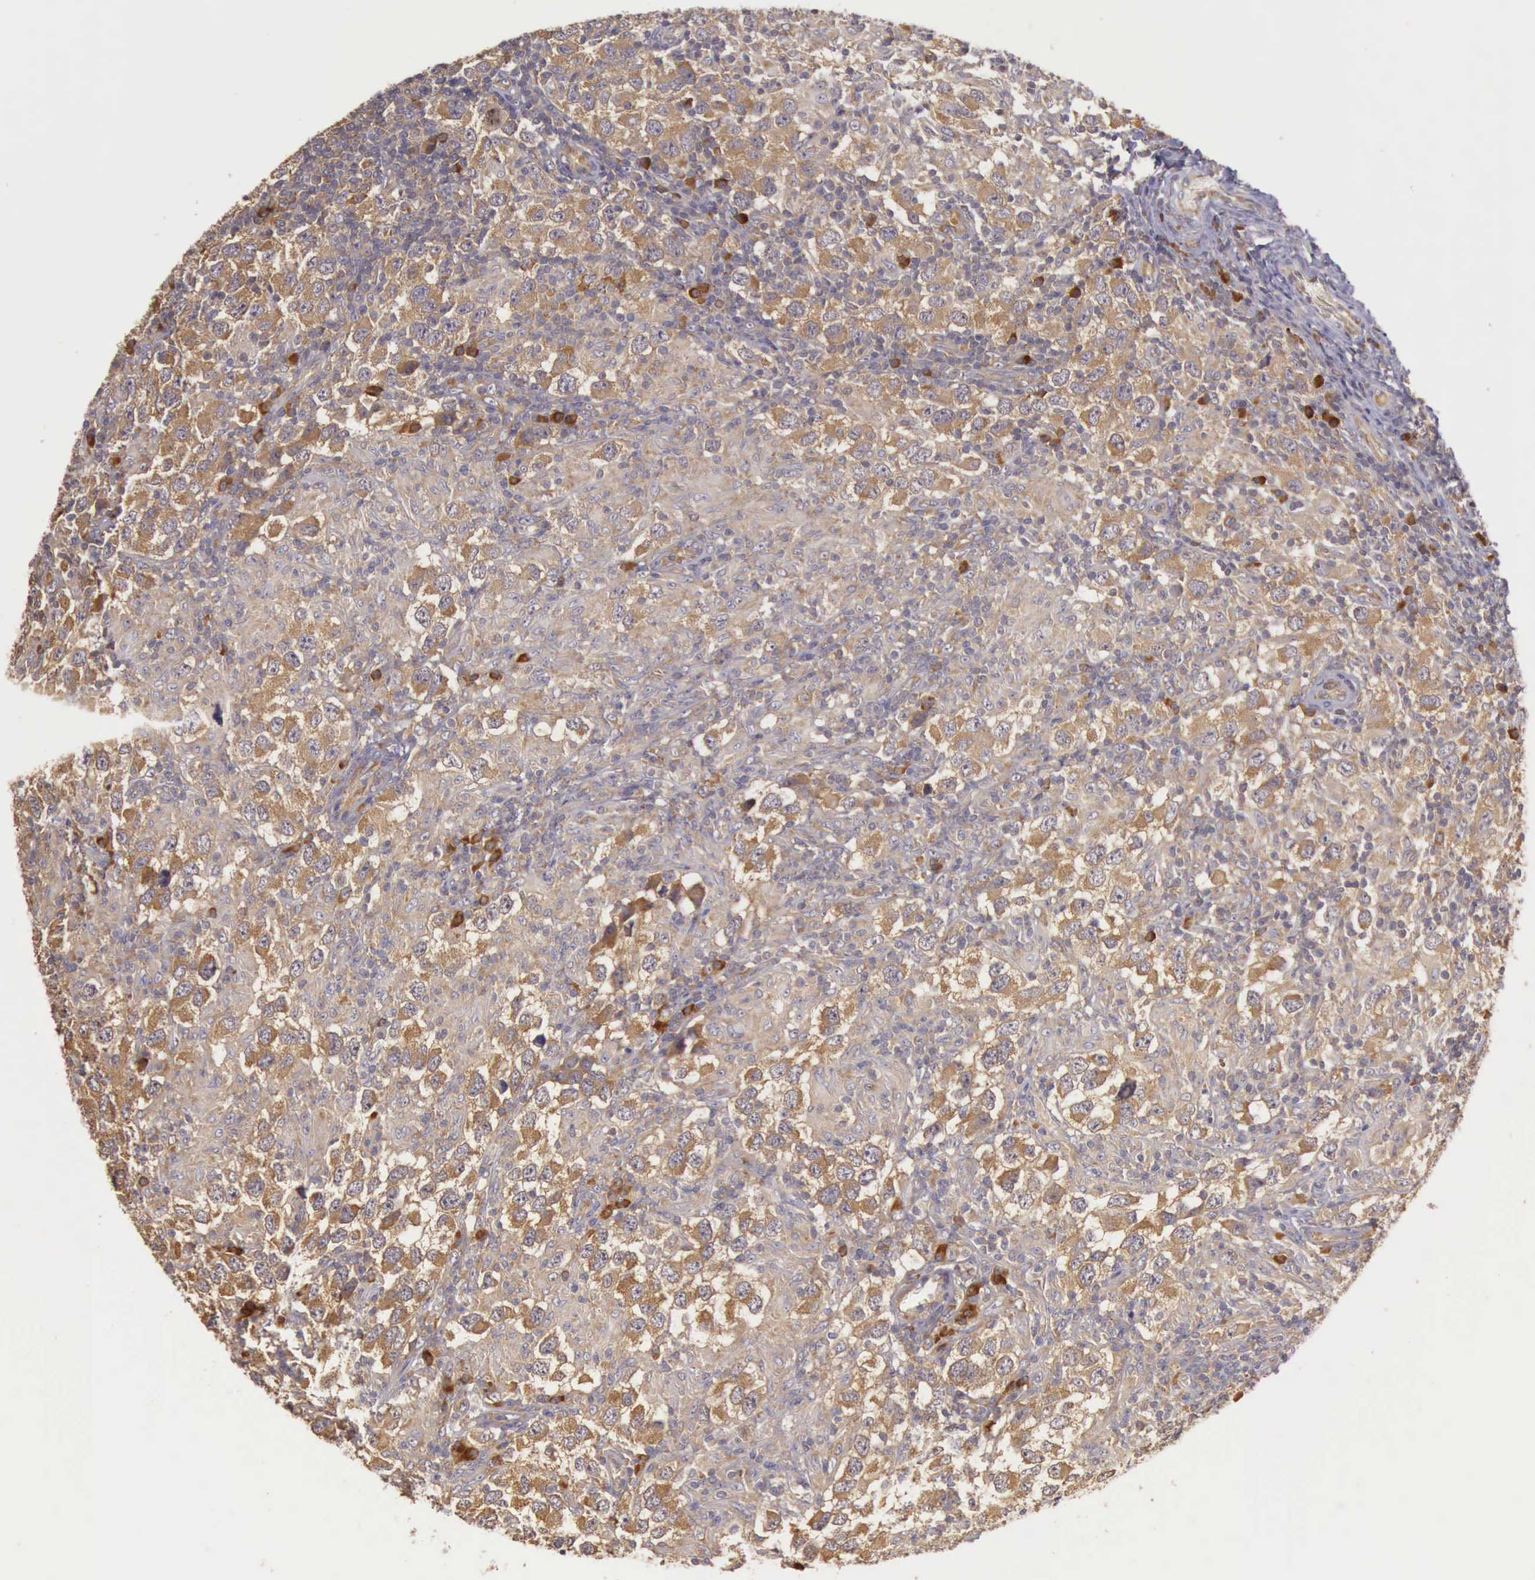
{"staining": {"intensity": "moderate", "quantity": ">75%", "location": "cytoplasmic/membranous"}, "tissue": "testis cancer", "cell_type": "Tumor cells", "image_type": "cancer", "snomed": [{"axis": "morphology", "description": "Carcinoma, Embryonal, NOS"}, {"axis": "topography", "description": "Testis"}], "caption": "Brown immunohistochemical staining in human testis cancer demonstrates moderate cytoplasmic/membranous expression in about >75% of tumor cells. (brown staining indicates protein expression, while blue staining denotes nuclei).", "gene": "EIF5", "patient": {"sex": "male", "age": 21}}